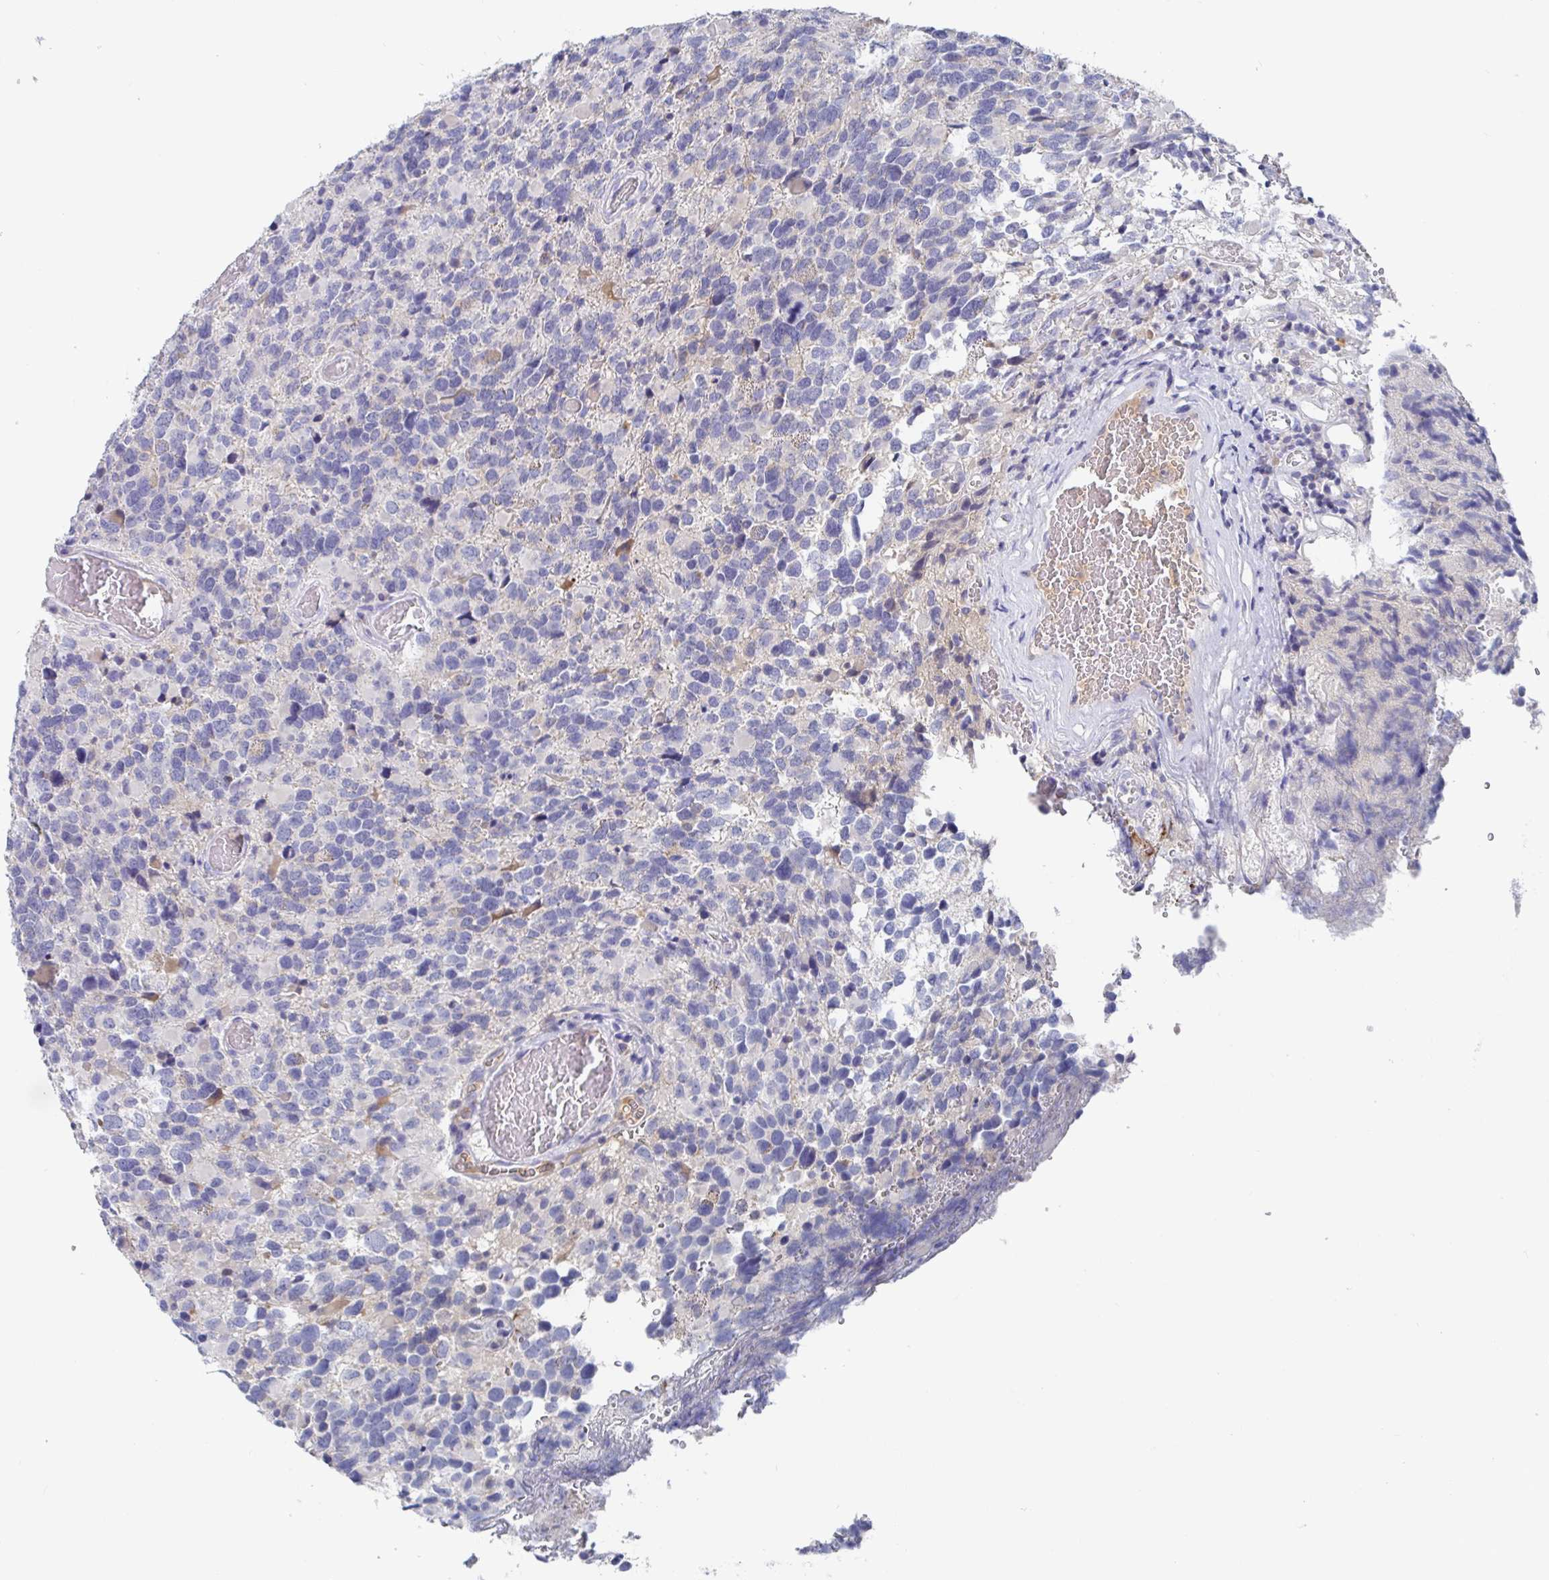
{"staining": {"intensity": "negative", "quantity": "none", "location": "none"}, "tissue": "glioma", "cell_type": "Tumor cells", "image_type": "cancer", "snomed": [{"axis": "morphology", "description": "Glioma, malignant, High grade"}, {"axis": "topography", "description": "Brain"}], "caption": "High power microscopy micrograph of an IHC image of glioma, revealing no significant staining in tumor cells.", "gene": "GPR148", "patient": {"sex": "female", "age": 40}}